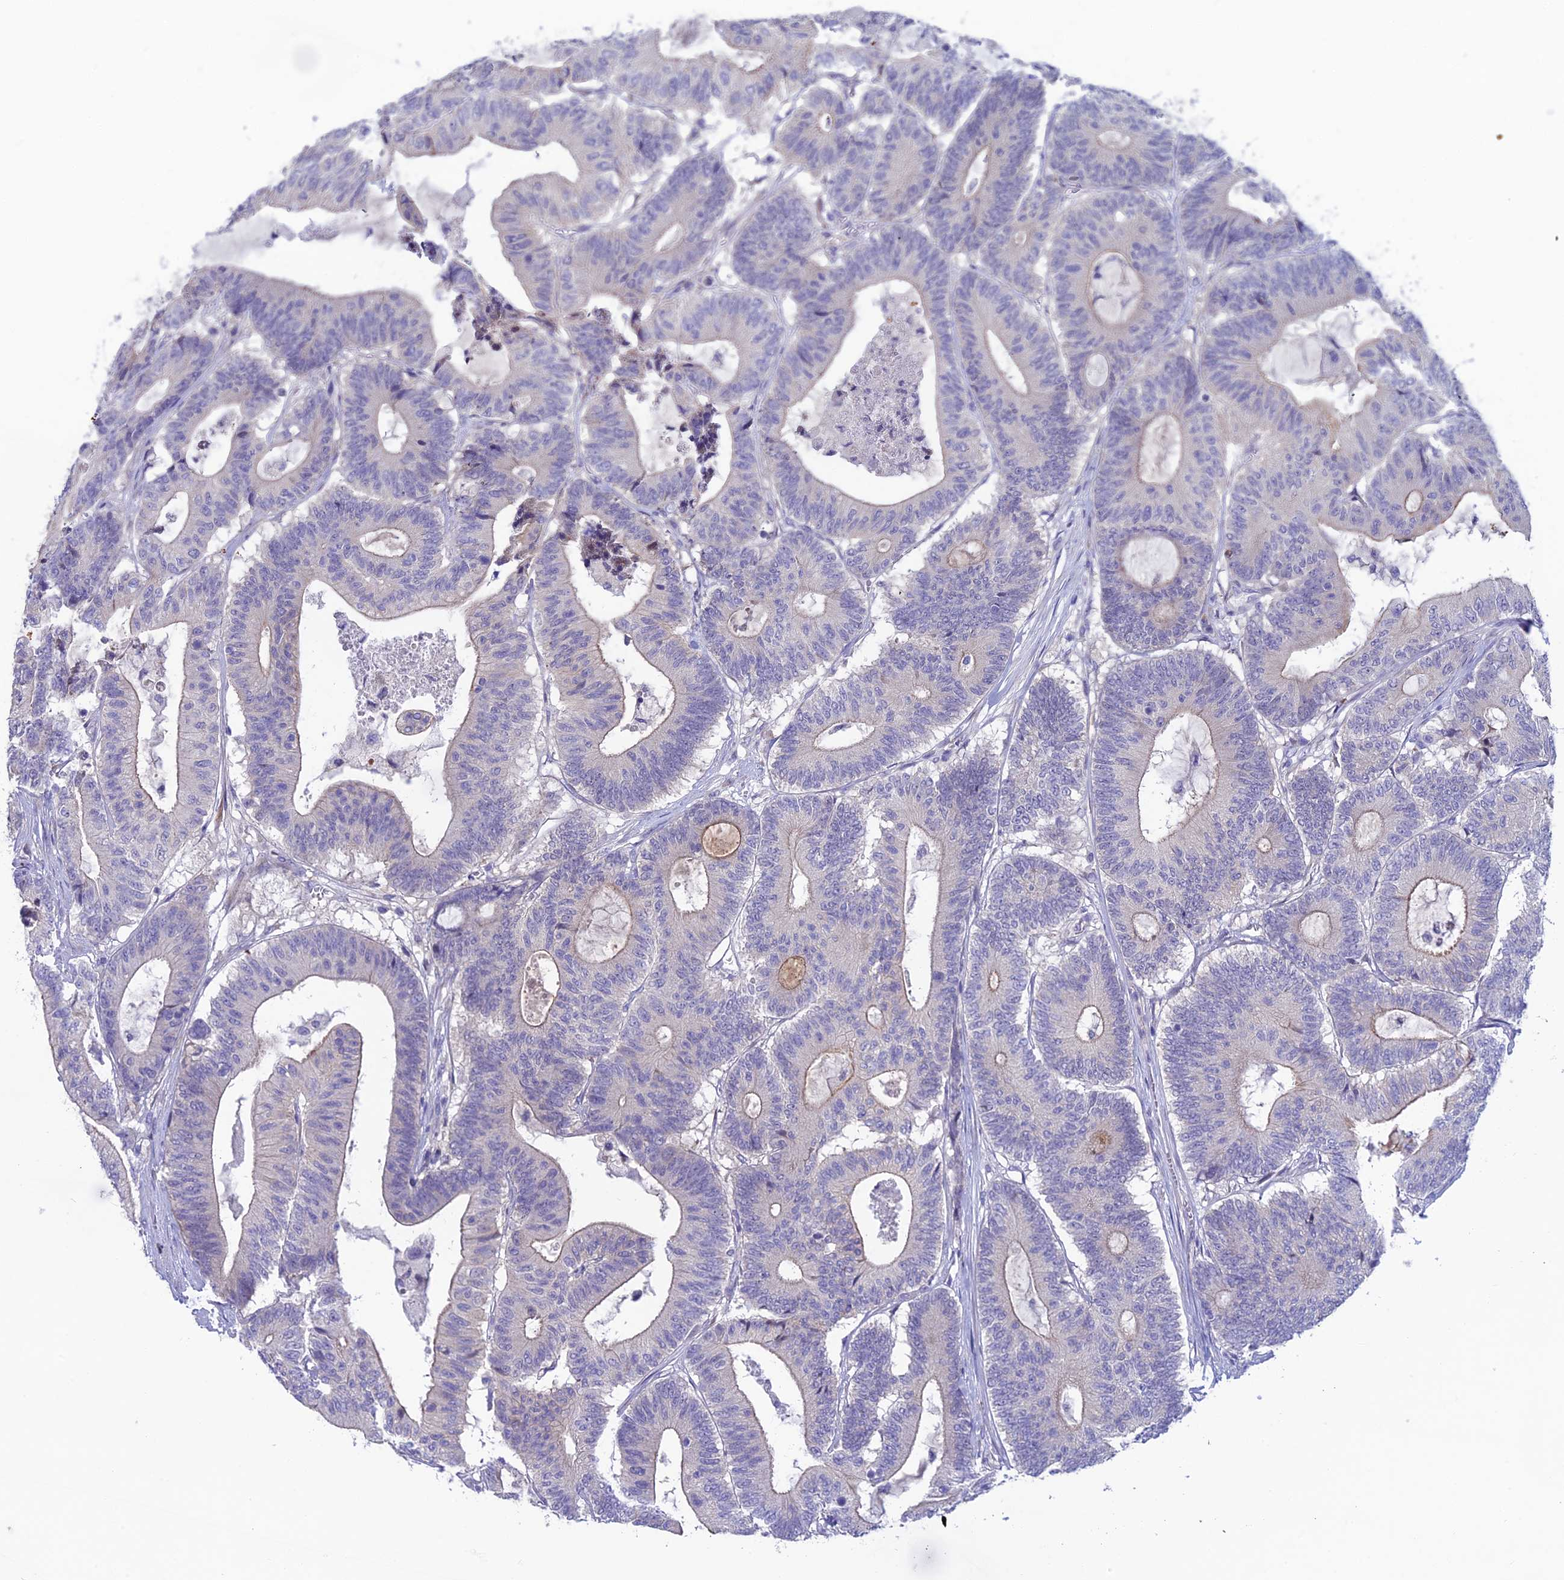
{"staining": {"intensity": "weak", "quantity": "<25%", "location": "cytoplasmic/membranous"}, "tissue": "colorectal cancer", "cell_type": "Tumor cells", "image_type": "cancer", "snomed": [{"axis": "morphology", "description": "Adenocarcinoma, NOS"}, {"axis": "topography", "description": "Colon"}], "caption": "Protein analysis of colorectal cancer (adenocarcinoma) demonstrates no significant positivity in tumor cells.", "gene": "XPO7", "patient": {"sex": "female", "age": 84}}